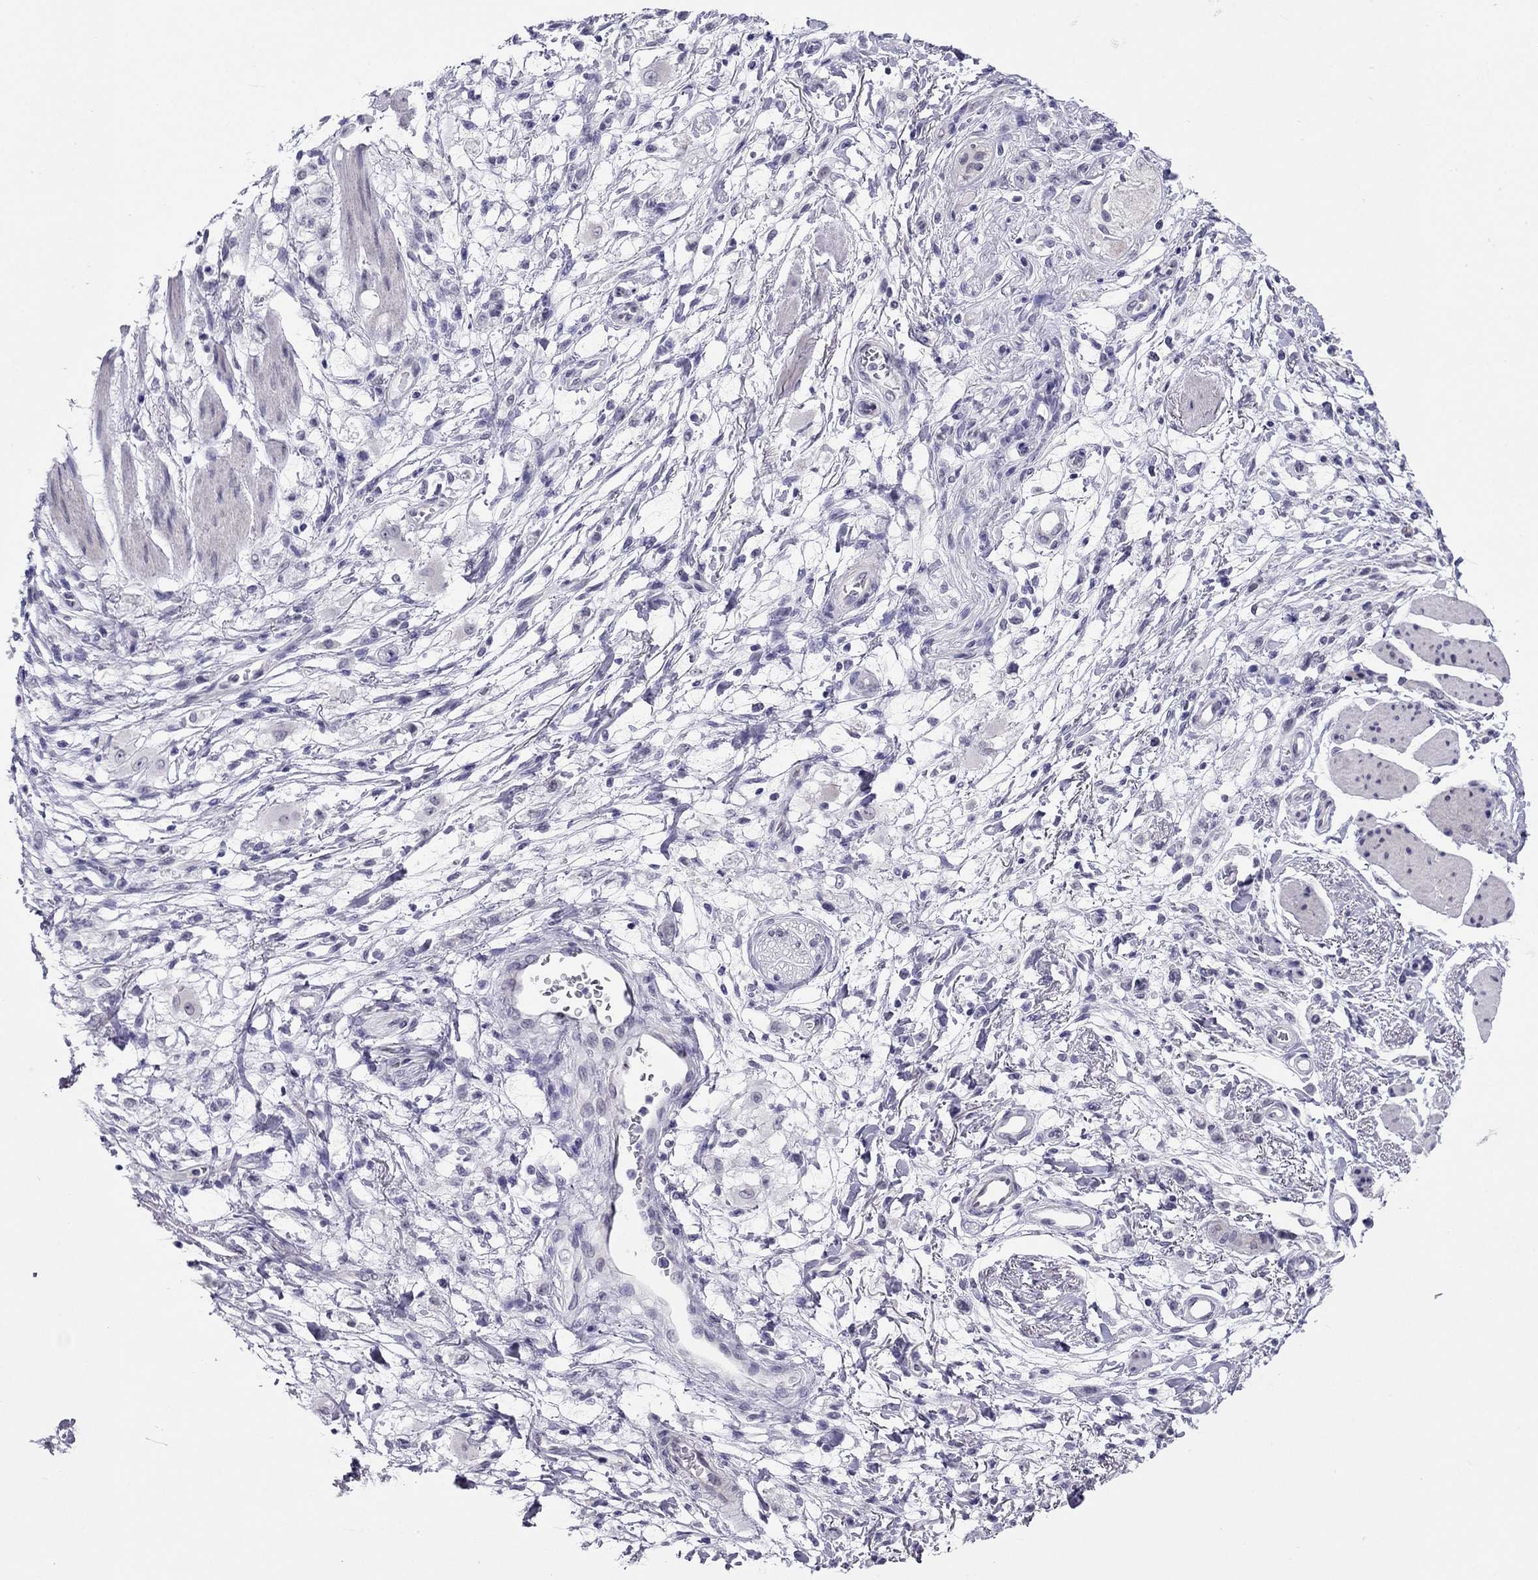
{"staining": {"intensity": "negative", "quantity": "none", "location": "none"}, "tissue": "stomach cancer", "cell_type": "Tumor cells", "image_type": "cancer", "snomed": [{"axis": "morphology", "description": "Adenocarcinoma, NOS"}, {"axis": "topography", "description": "Stomach"}], "caption": "Immunohistochemical staining of adenocarcinoma (stomach) reveals no significant positivity in tumor cells.", "gene": "CROCC2", "patient": {"sex": "female", "age": 60}}